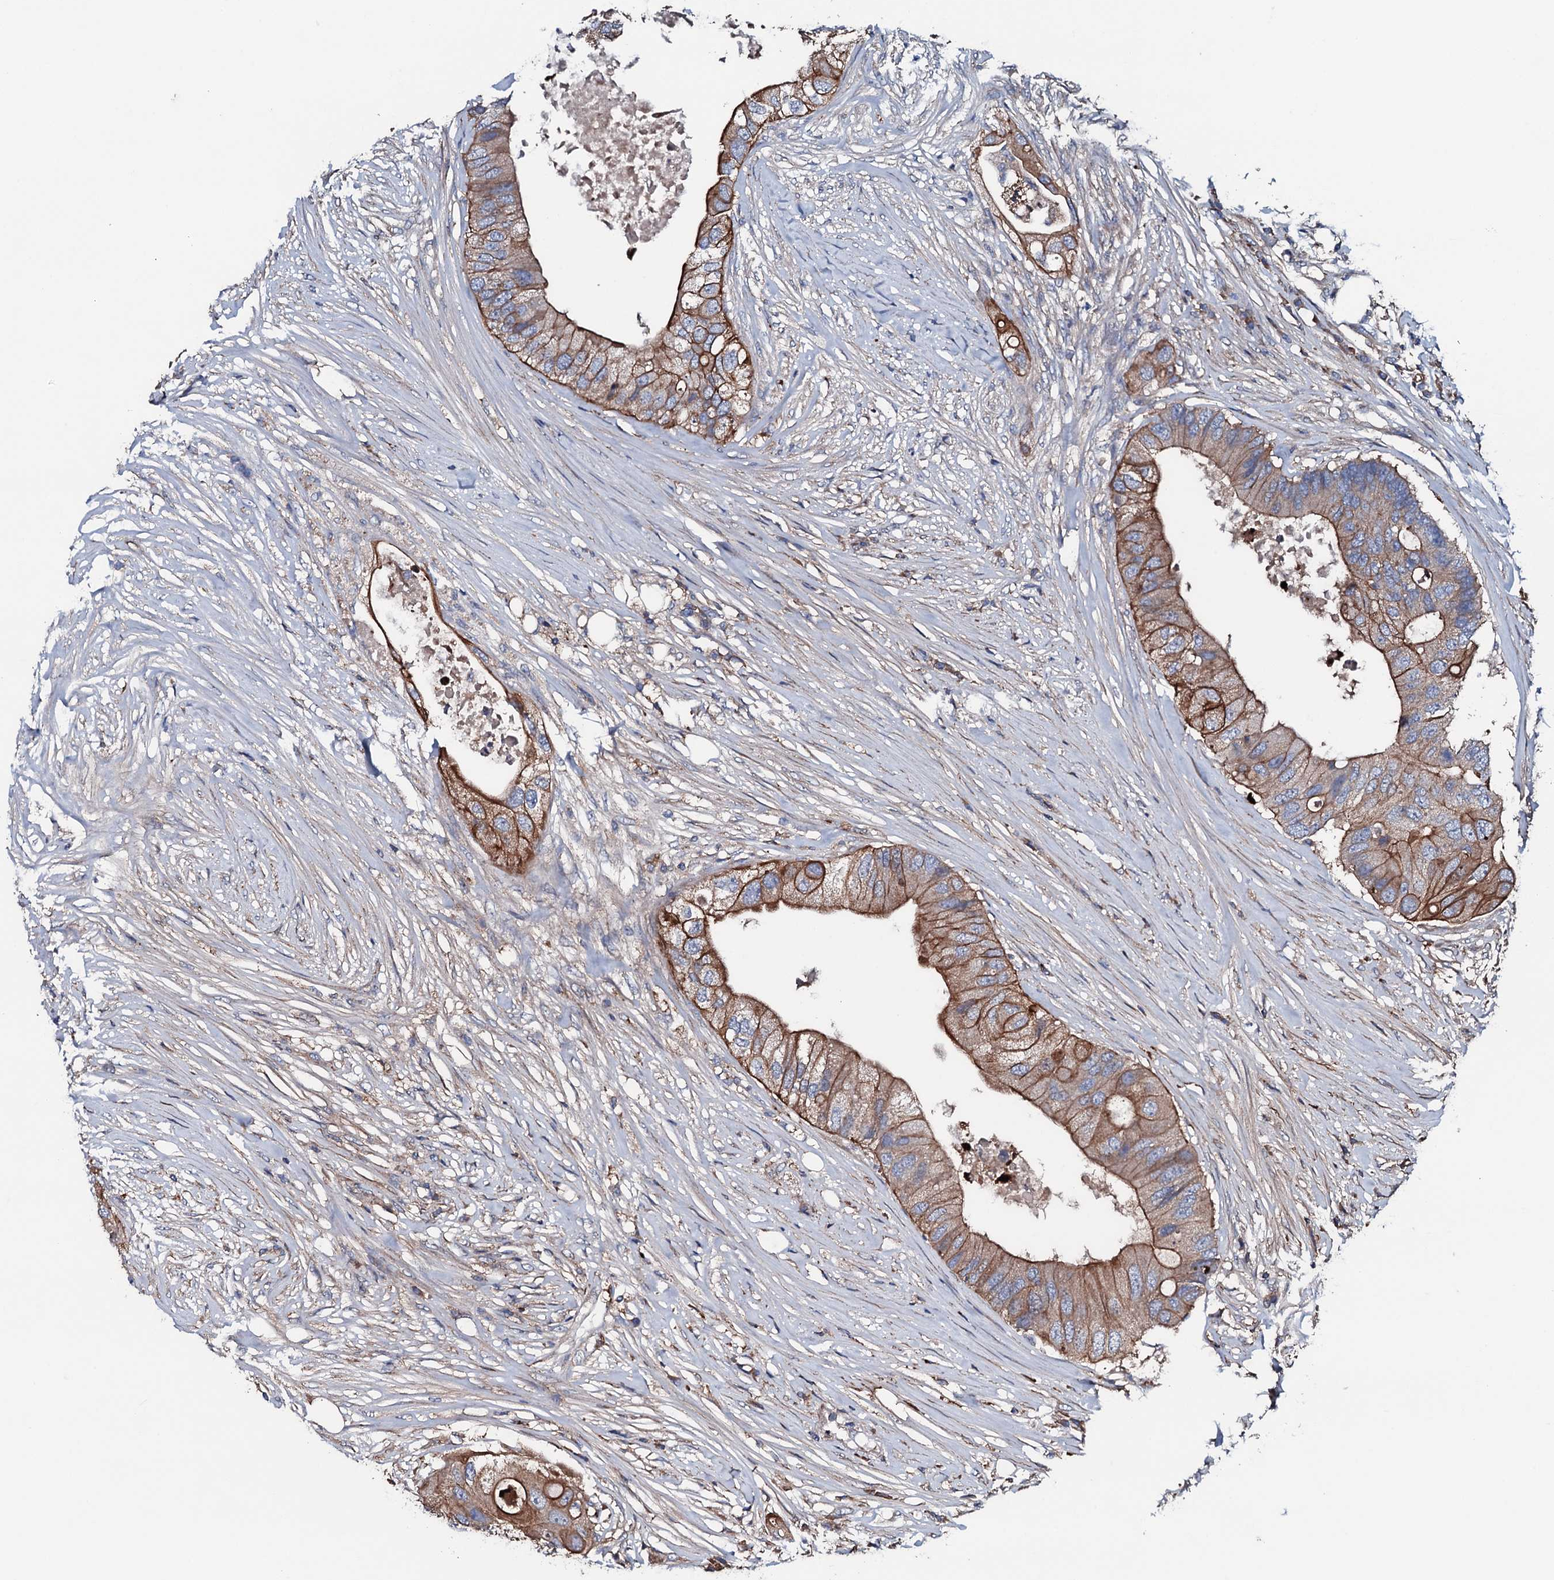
{"staining": {"intensity": "strong", "quantity": "25%-75%", "location": "cytoplasmic/membranous"}, "tissue": "colorectal cancer", "cell_type": "Tumor cells", "image_type": "cancer", "snomed": [{"axis": "morphology", "description": "Adenocarcinoma, NOS"}, {"axis": "topography", "description": "Colon"}], "caption": "Protein expression analysis of human colorectal cancer reveals strong cytoplasmic/membranous staining in approximately 25%-75% of tumor cells.", "gene": "NEK1", "patient": {"sex": "male", "age": 71}}